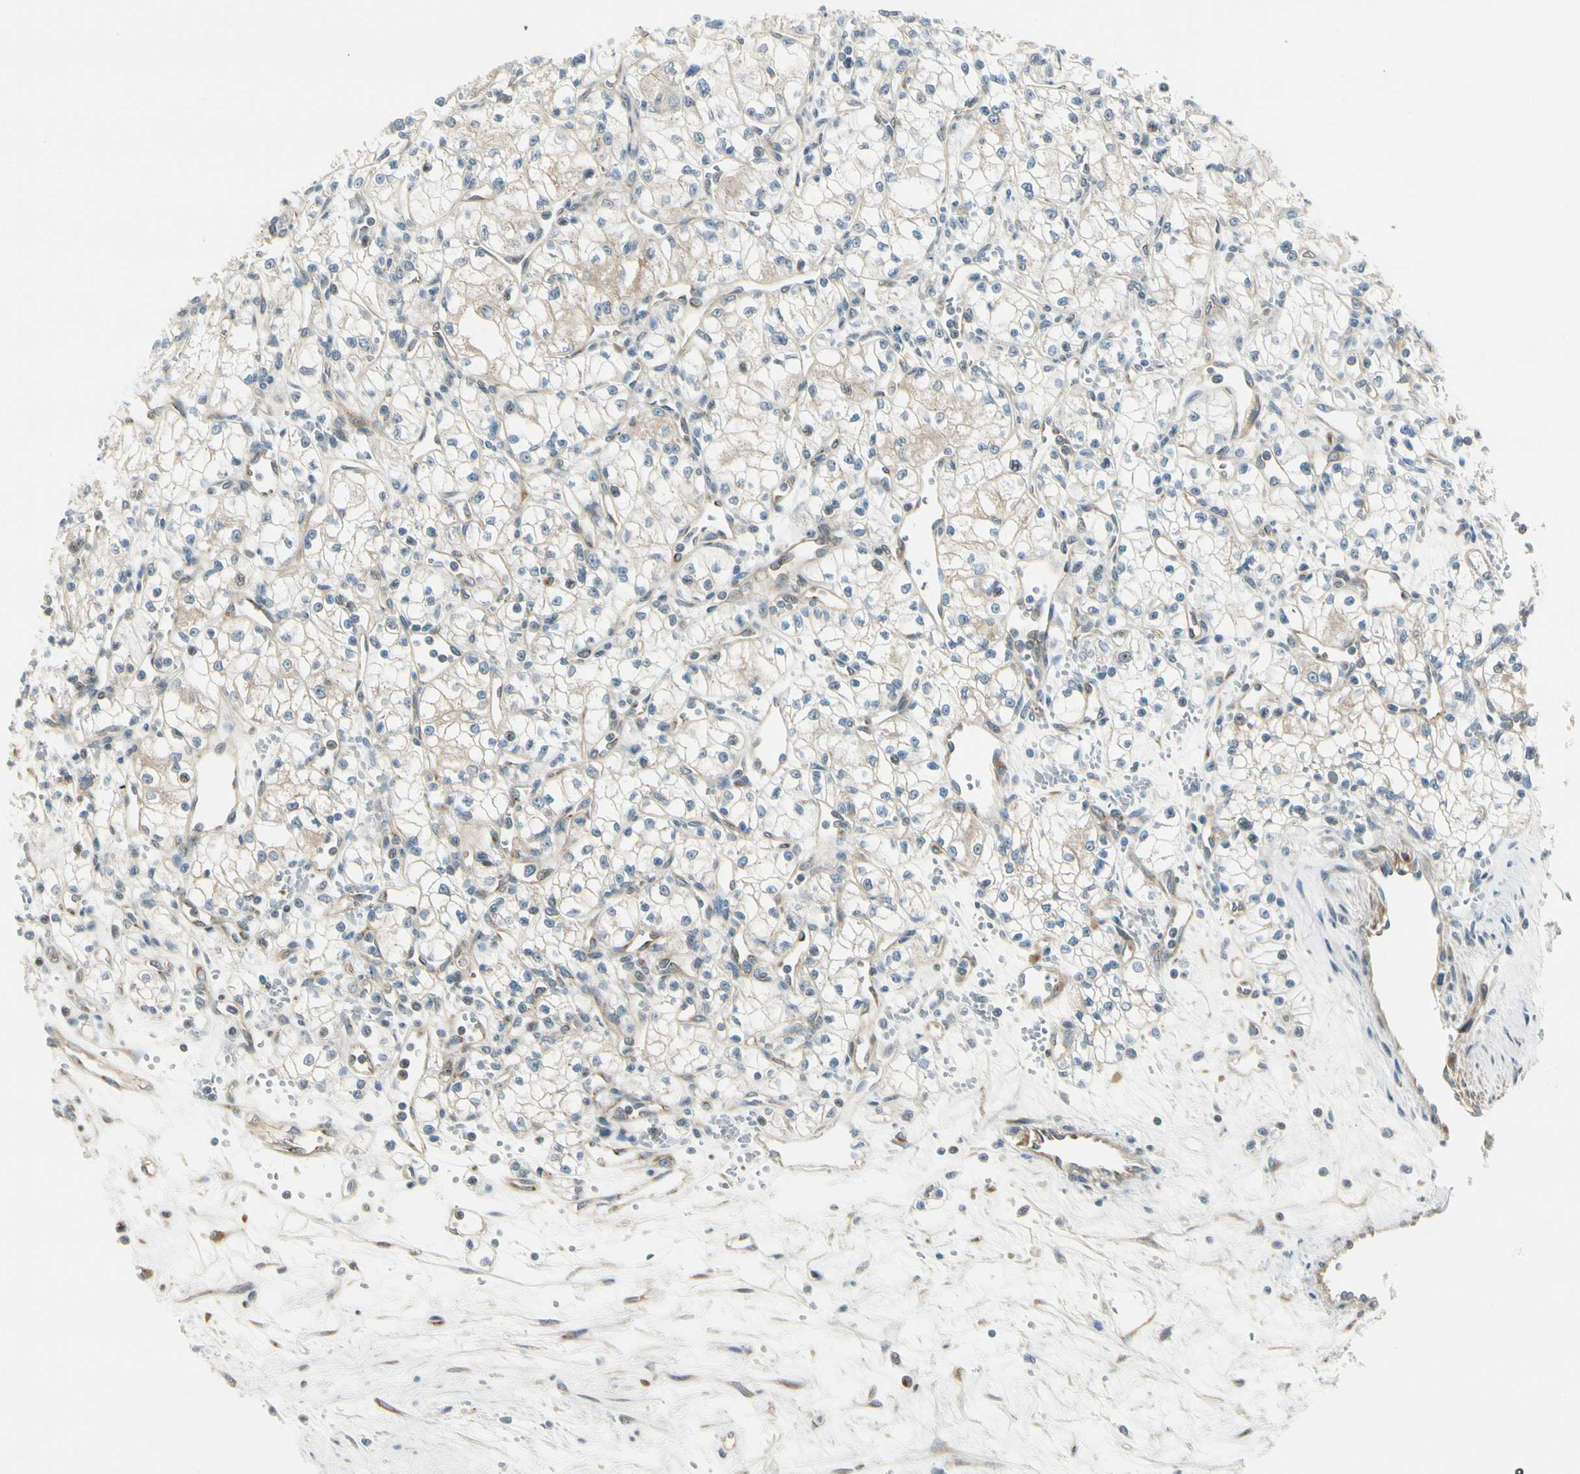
{"staining": {"intensity": "weak", "quantity": "25%-75%", "location": "cytoplasmic/membranous"}, "tissue": "renal cancer", "cell_type": "Tumor cells", "image_type": "cancer", "snomed": [{"axis": "morphology", "description": "Normal tissue, NOS"}, {"axis": "morphology", "description": "Adenocarcinoma, NOS"}, {"axis": "topography", "description": "Kidney"}], "caption": "Protein expression by immunohistochemistry exhibits weak cytoplasmic/membranous expression in approximately 25%-75% of tumor cells in adenocarcinoma (renal).", "gene": "MANSC1", "patient": {"sex": "male", "age": 59}}